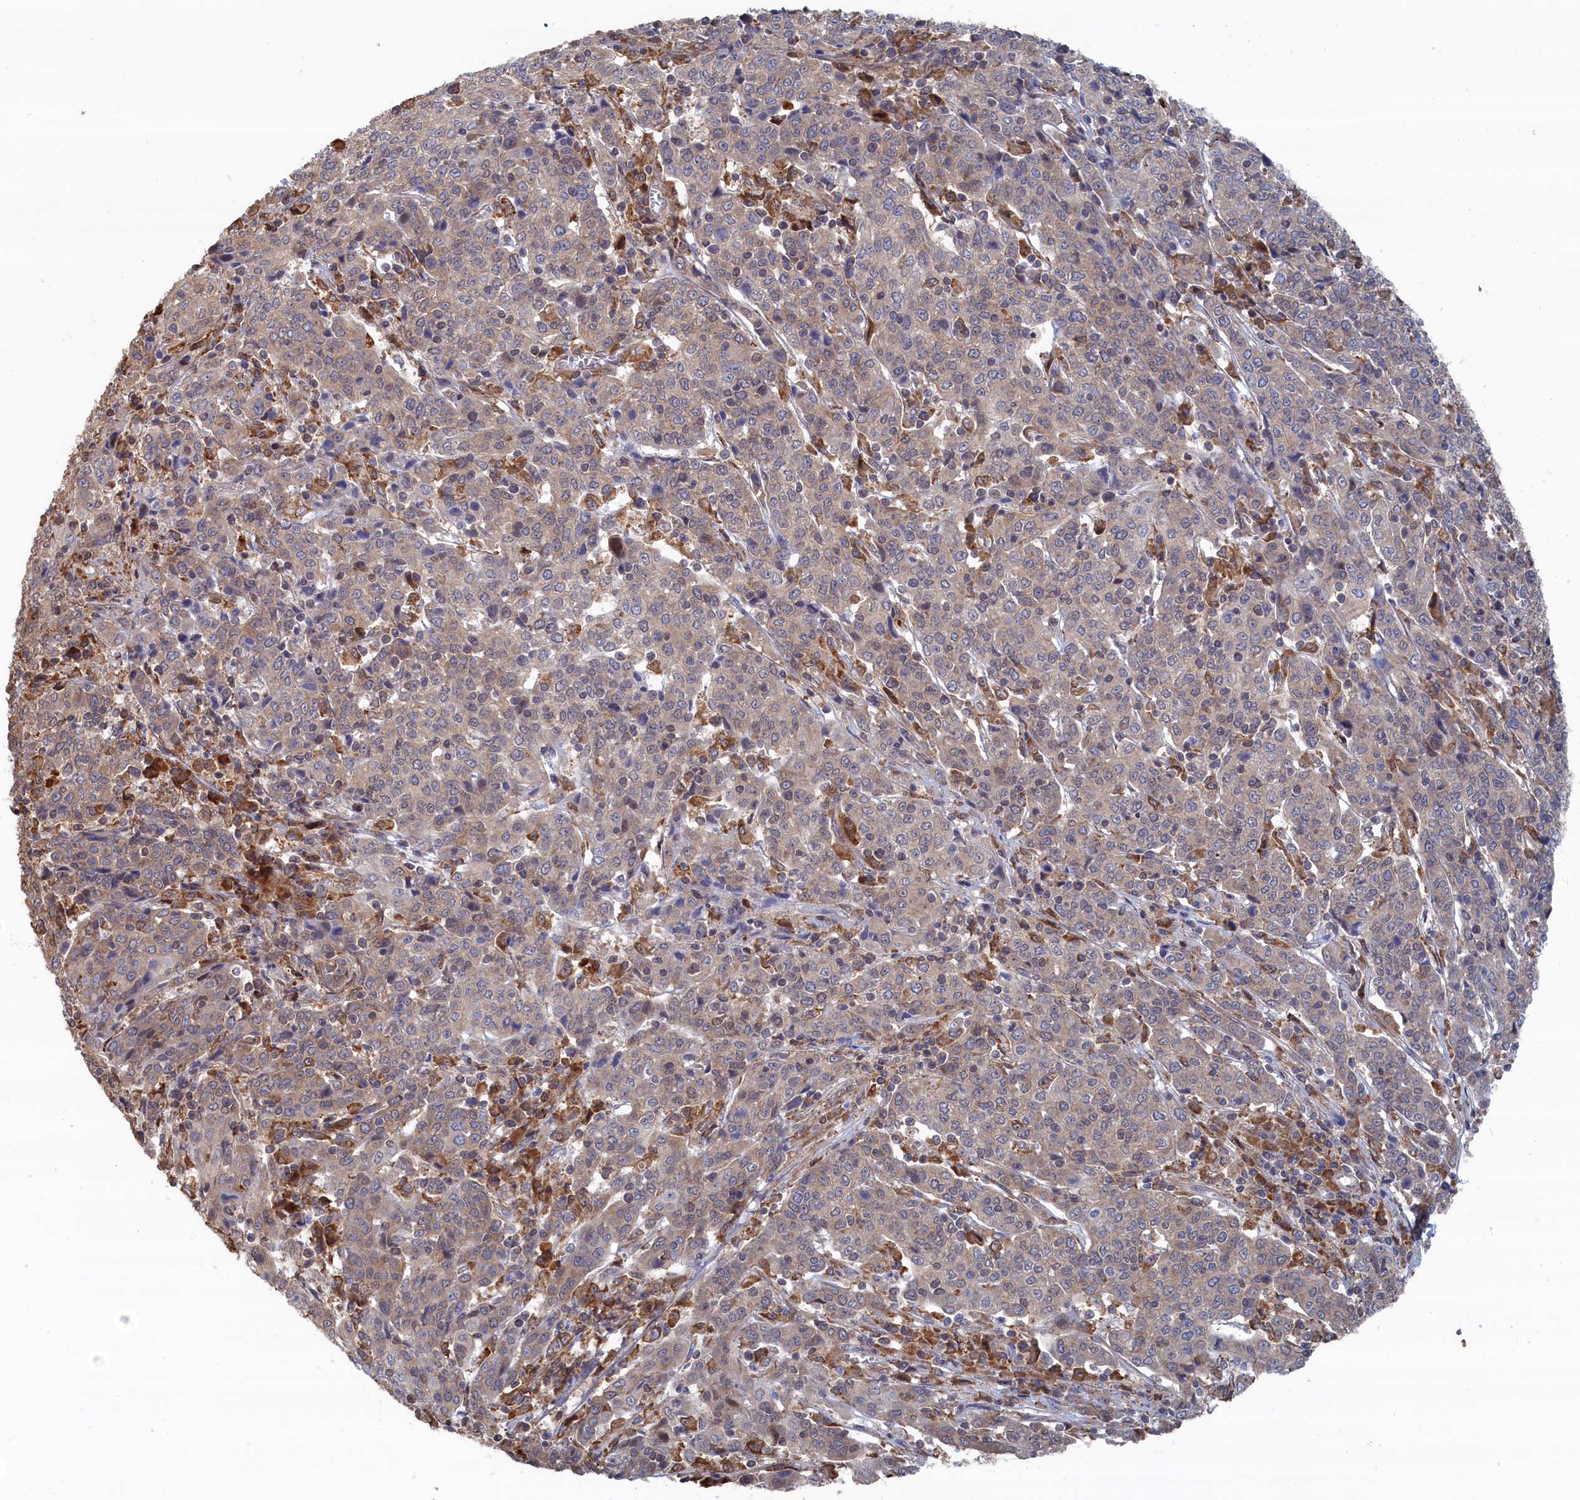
{"staining": {"intensity": "weak", "quantity": "25%-75%", "location": "cytoplasmic/membranous"}, "tissue": "cervical cancer", "cell_type": "Tumor cells", "image_type": "cancer", "snomed": [{"axis": "morphology", "description": "Squamous cell carcinoma, NOS"}, {"axis": "topography", "description": "Cervix"}], "caption": "DAB (3,3'-diaminobenzidine) immunohistochemical staining of cervical cancer (squamous cell carcinoma) exhibits weak cytoplasmic/membranous protein expression in about 25%-75% of tumor cells.", "gene": "BPIFB6", "patient": {"sex": "female", "age": 67}}